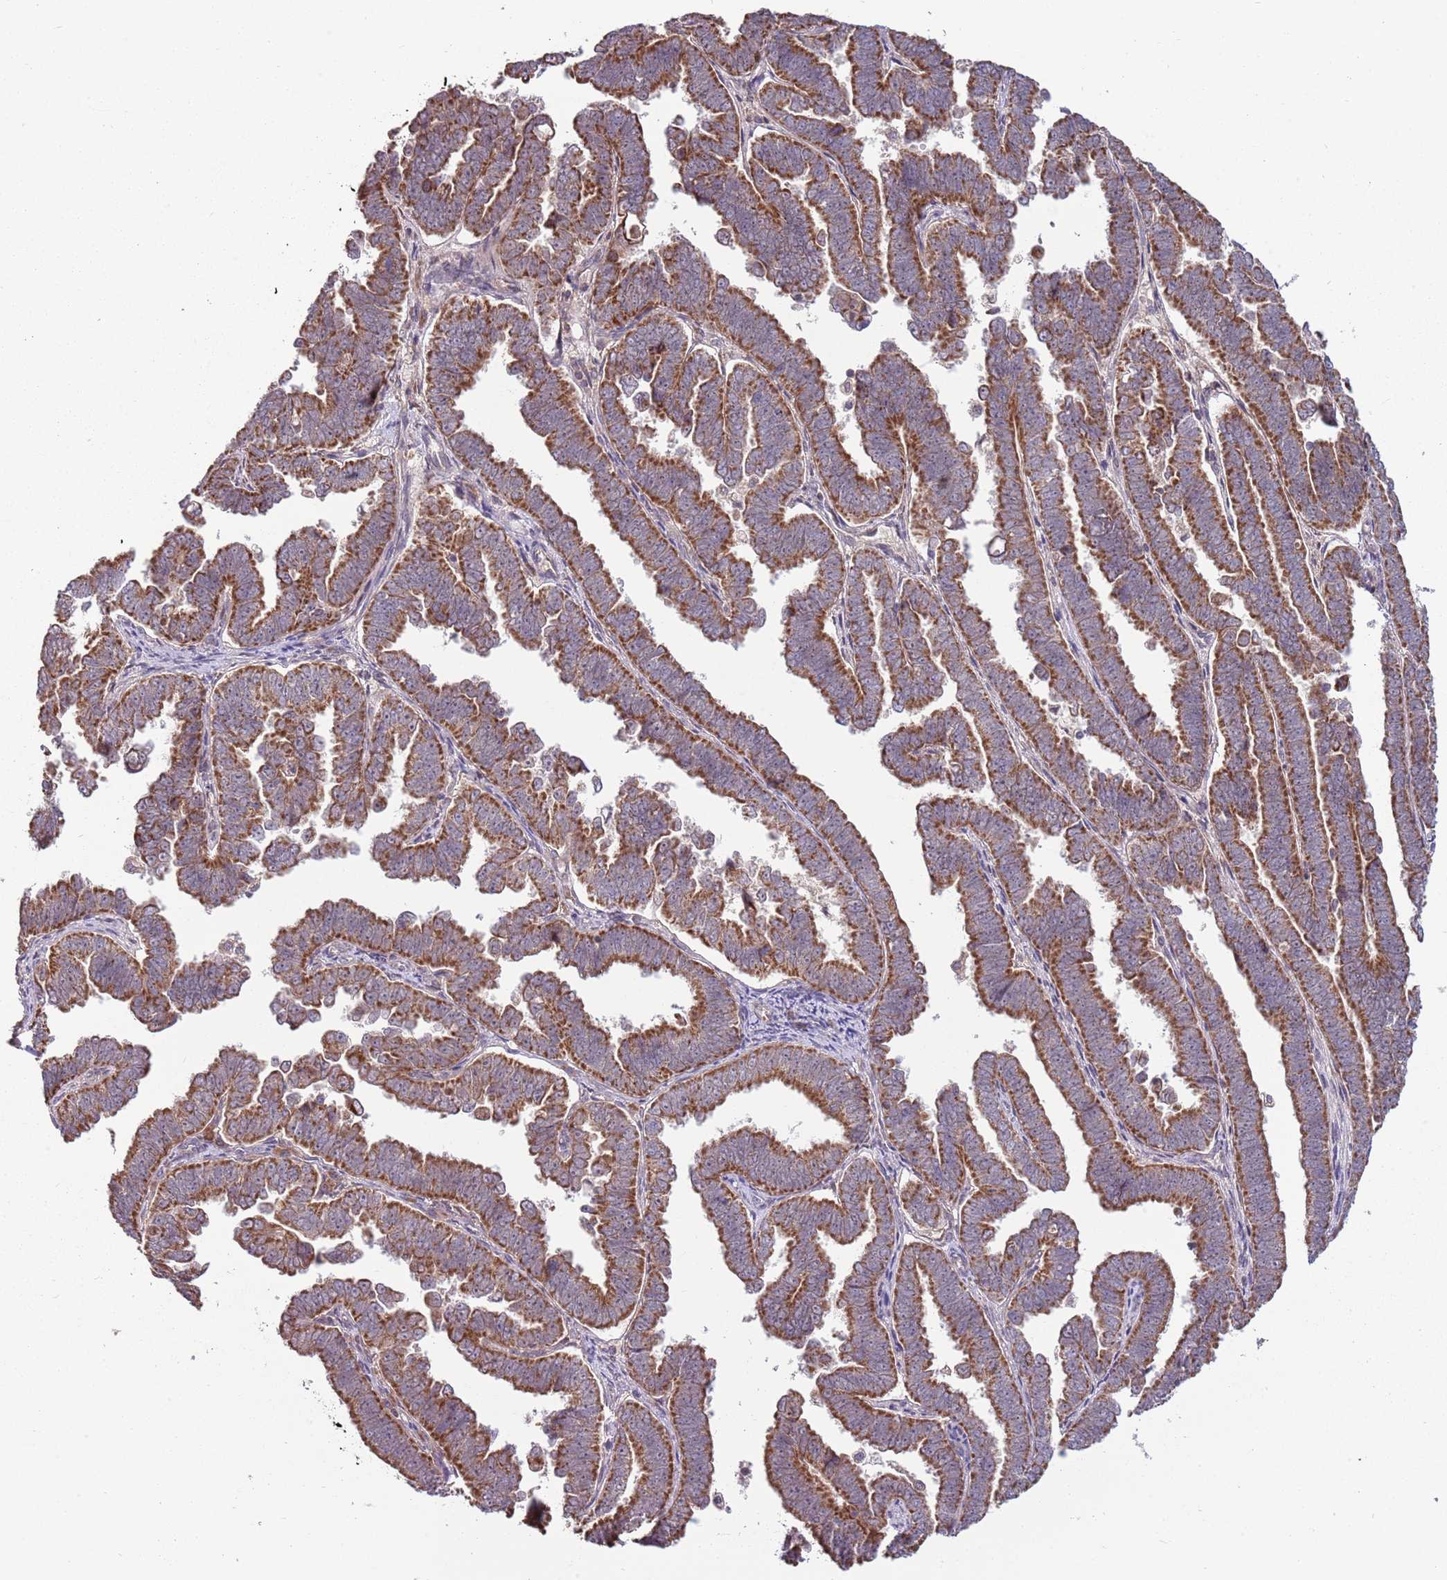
{"staining": {"intensity": "moderate", "quantity": ">75%", "location": "cytoplasmic/membranous"}, "tissue": "endometrial cancer", "cell_type": "Tumor cells", "image_type": "cancer", "snomed": [{"axis": "morphology", "description": "Adenocarcinoma, NOS"}, {"axis": "topography", "description": "Endometrium"}], "caption": "Immunohistochemical staining of human endometrial cancer reveals medium levels of moderate cytoplasmic/membranous protein expression in approximately >75% of tumor cells.", "gene": "RNF181", "patient": {"sex": "female", "age": 75}}